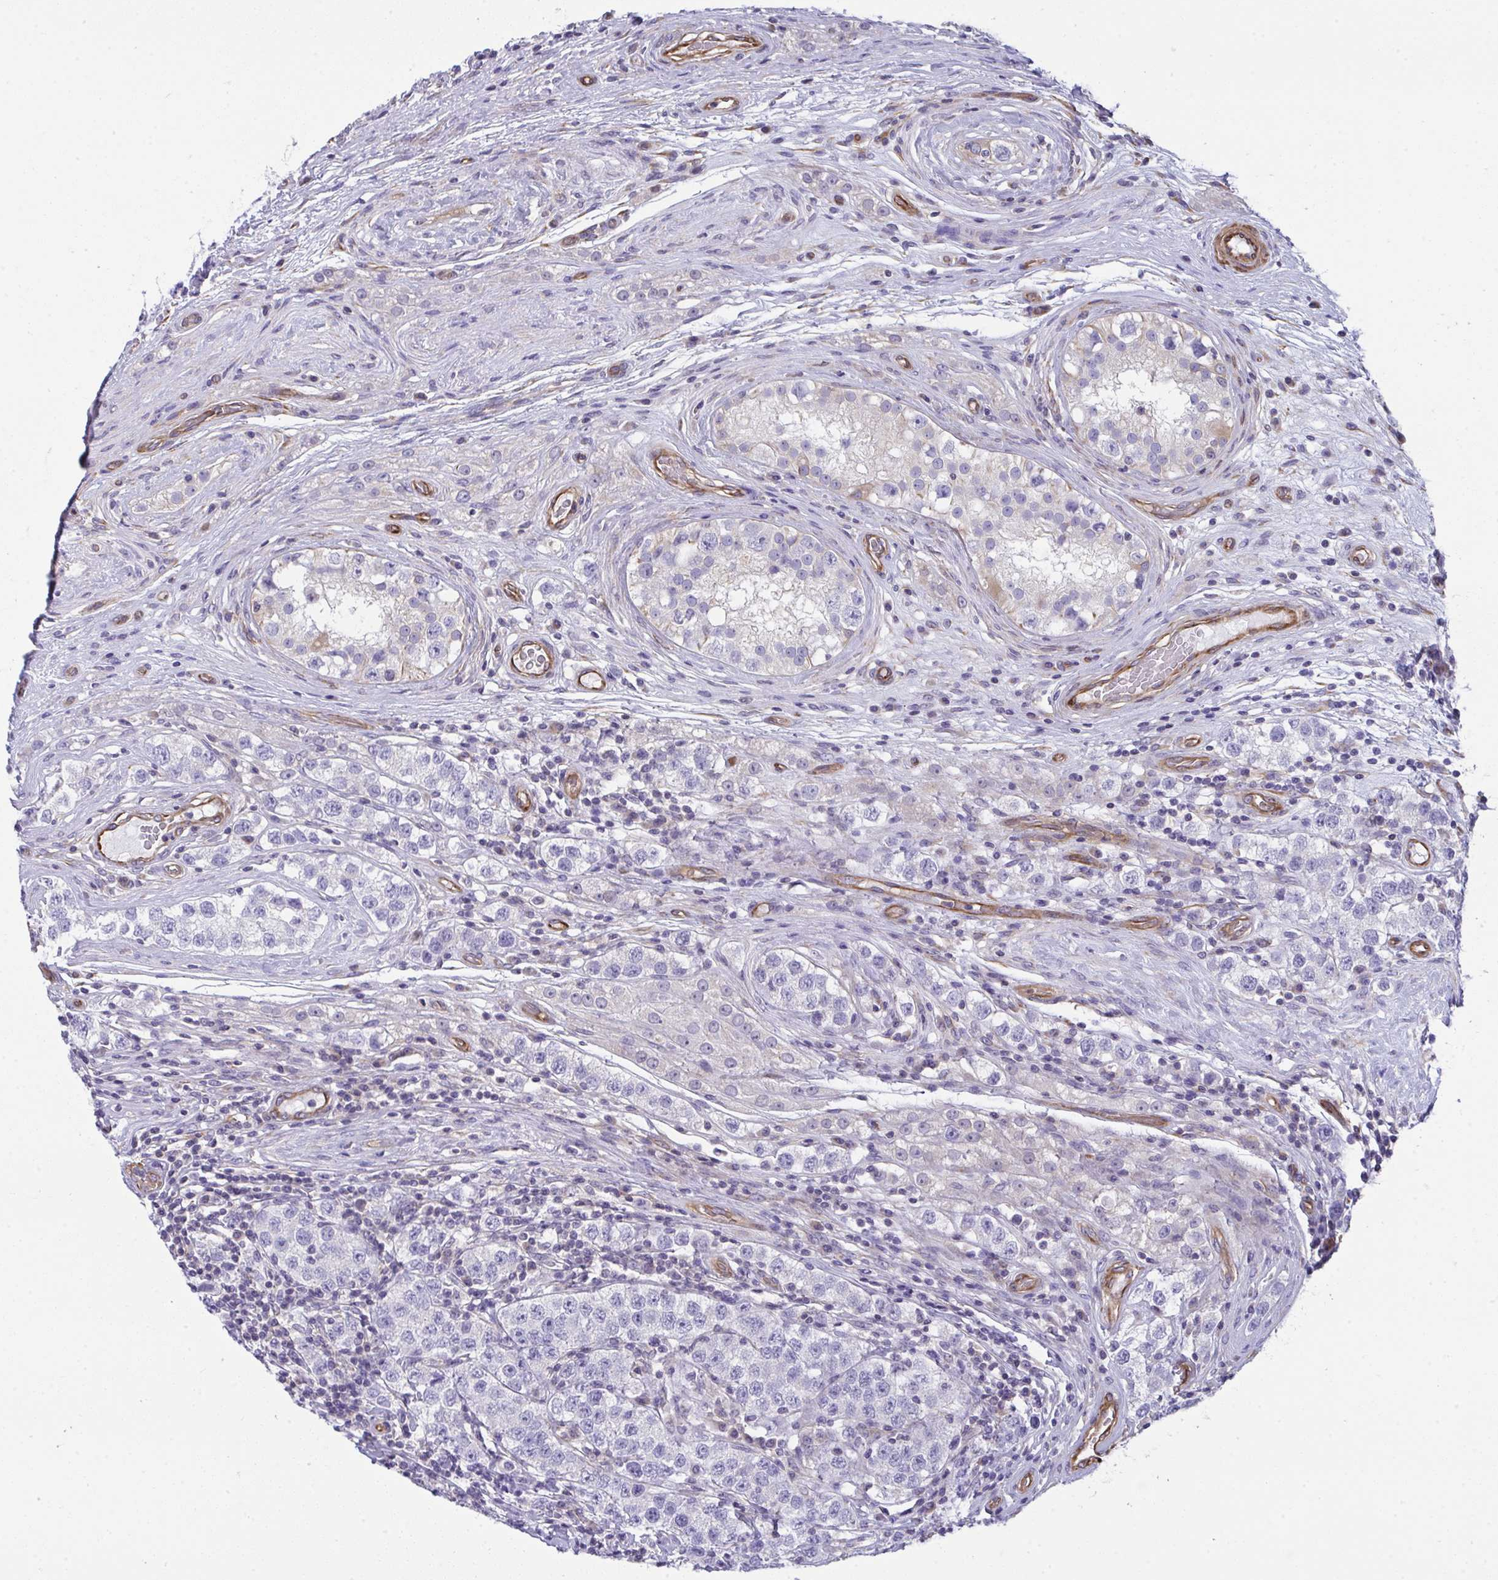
{"staining": {"intensity": "negative", "quantity": "none", "location": "none"}, "tissue": "testis cancer", "cell_type": "Tumor cells", "image_type": "cancer", "snomed": [{"axis": "morphology", "description": "Seminoma, NOS"}, {"axis": "topography", "description": "Testis"}], "caption": "DAB immunohistochemical staining of human testis cancer (seminoma) reveals no significant positivity in tumor cells.", "gene": "MYL12A", "patient": {"sex": "male", "age": 34}}